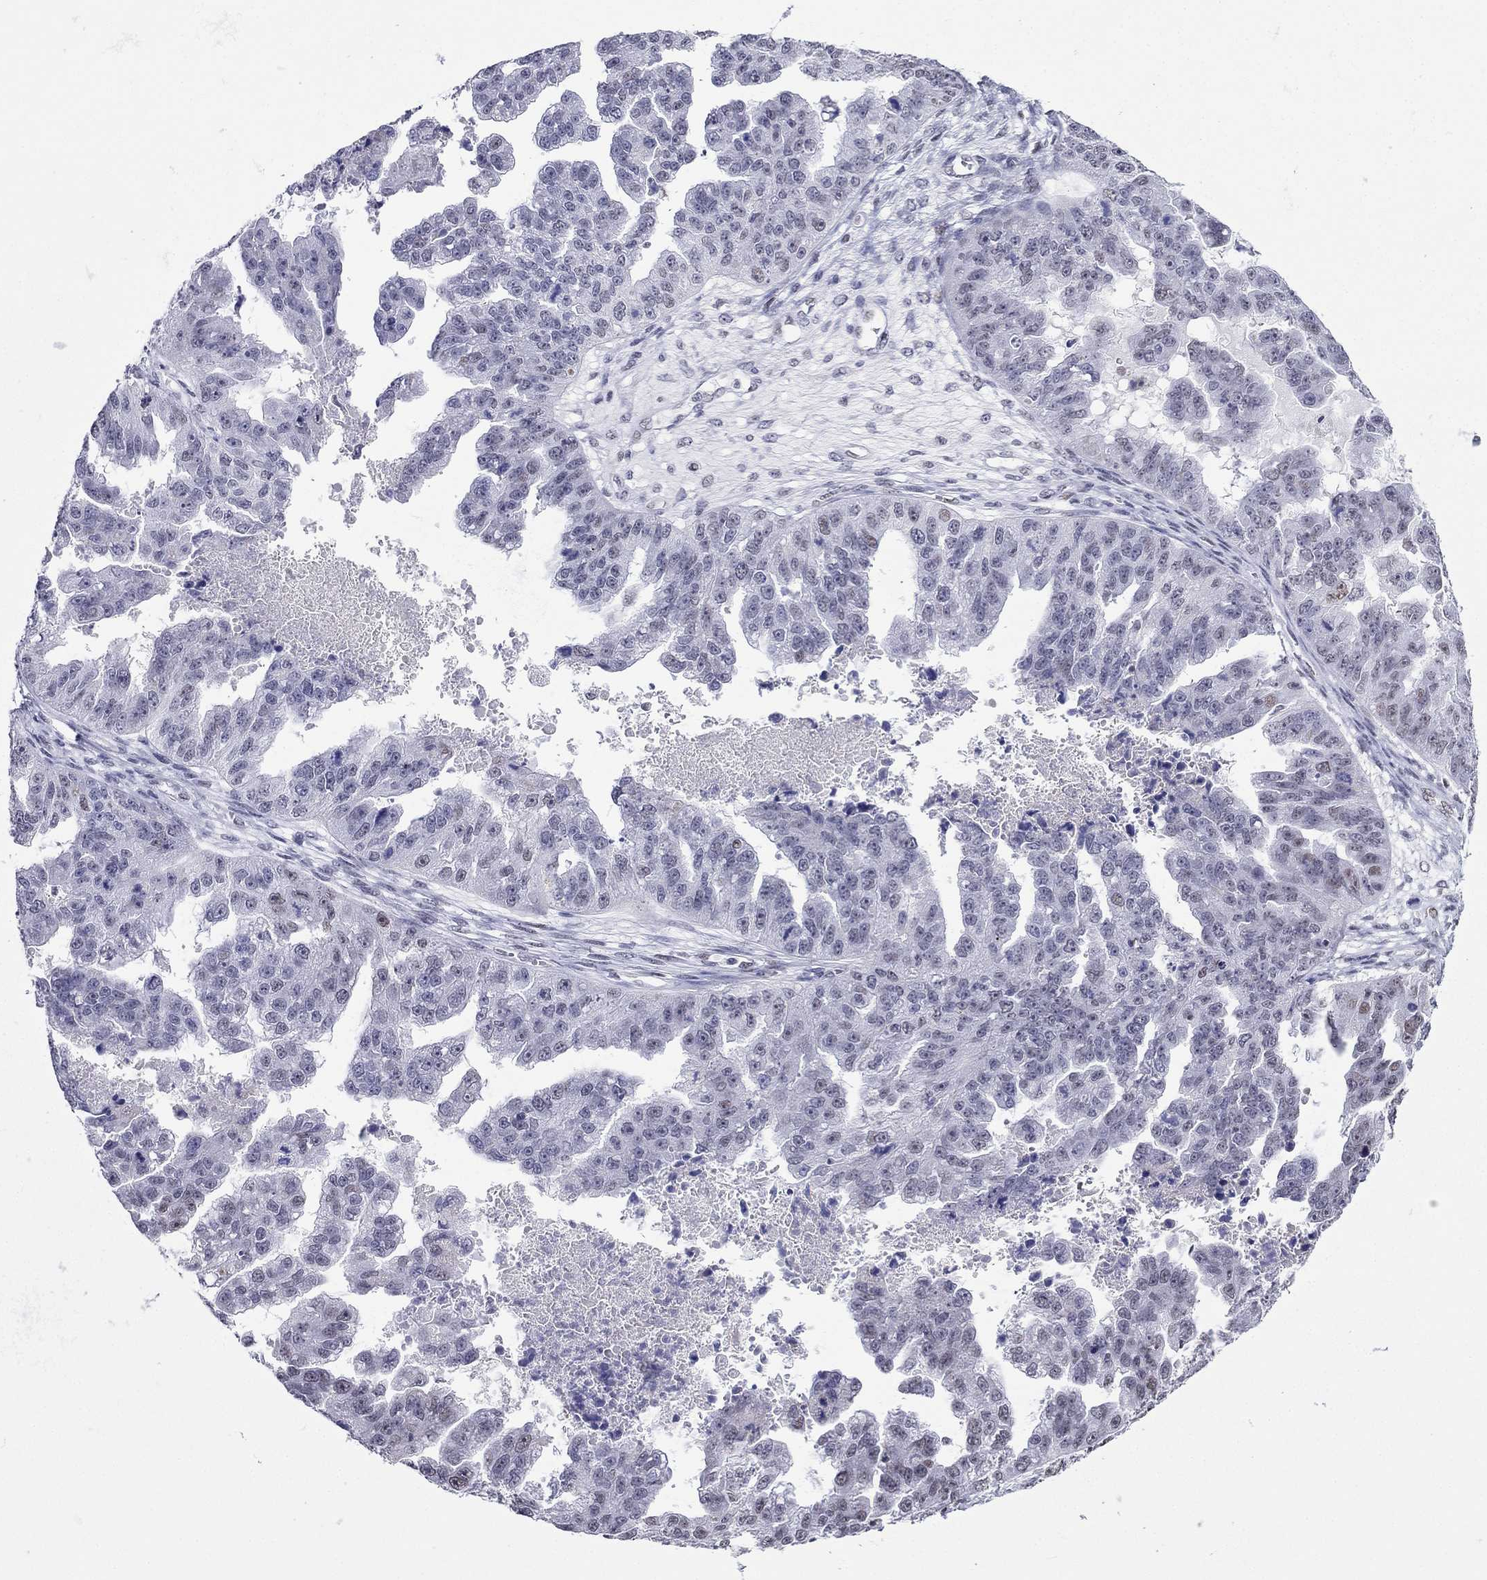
{"staining": {"intensity": "negative", "quantity": "none", "location": "none"}, "tissue": "ovarian cancer", "cell_type": "Tumor cells", "image_type": "cancer", "snomed": [{"axis": "morphology", "description": "Cystadenocarcinoma, serous, NOS"}, {"axis": "topography", "description": "Ovary"}], "caption": "IHC micrograph of ovarian cancer stained for a protein (brown), which demonstrates no expression in tumor cells.", "gene": "PPM1G", "patient": {"sex": "female", "age": 58}}